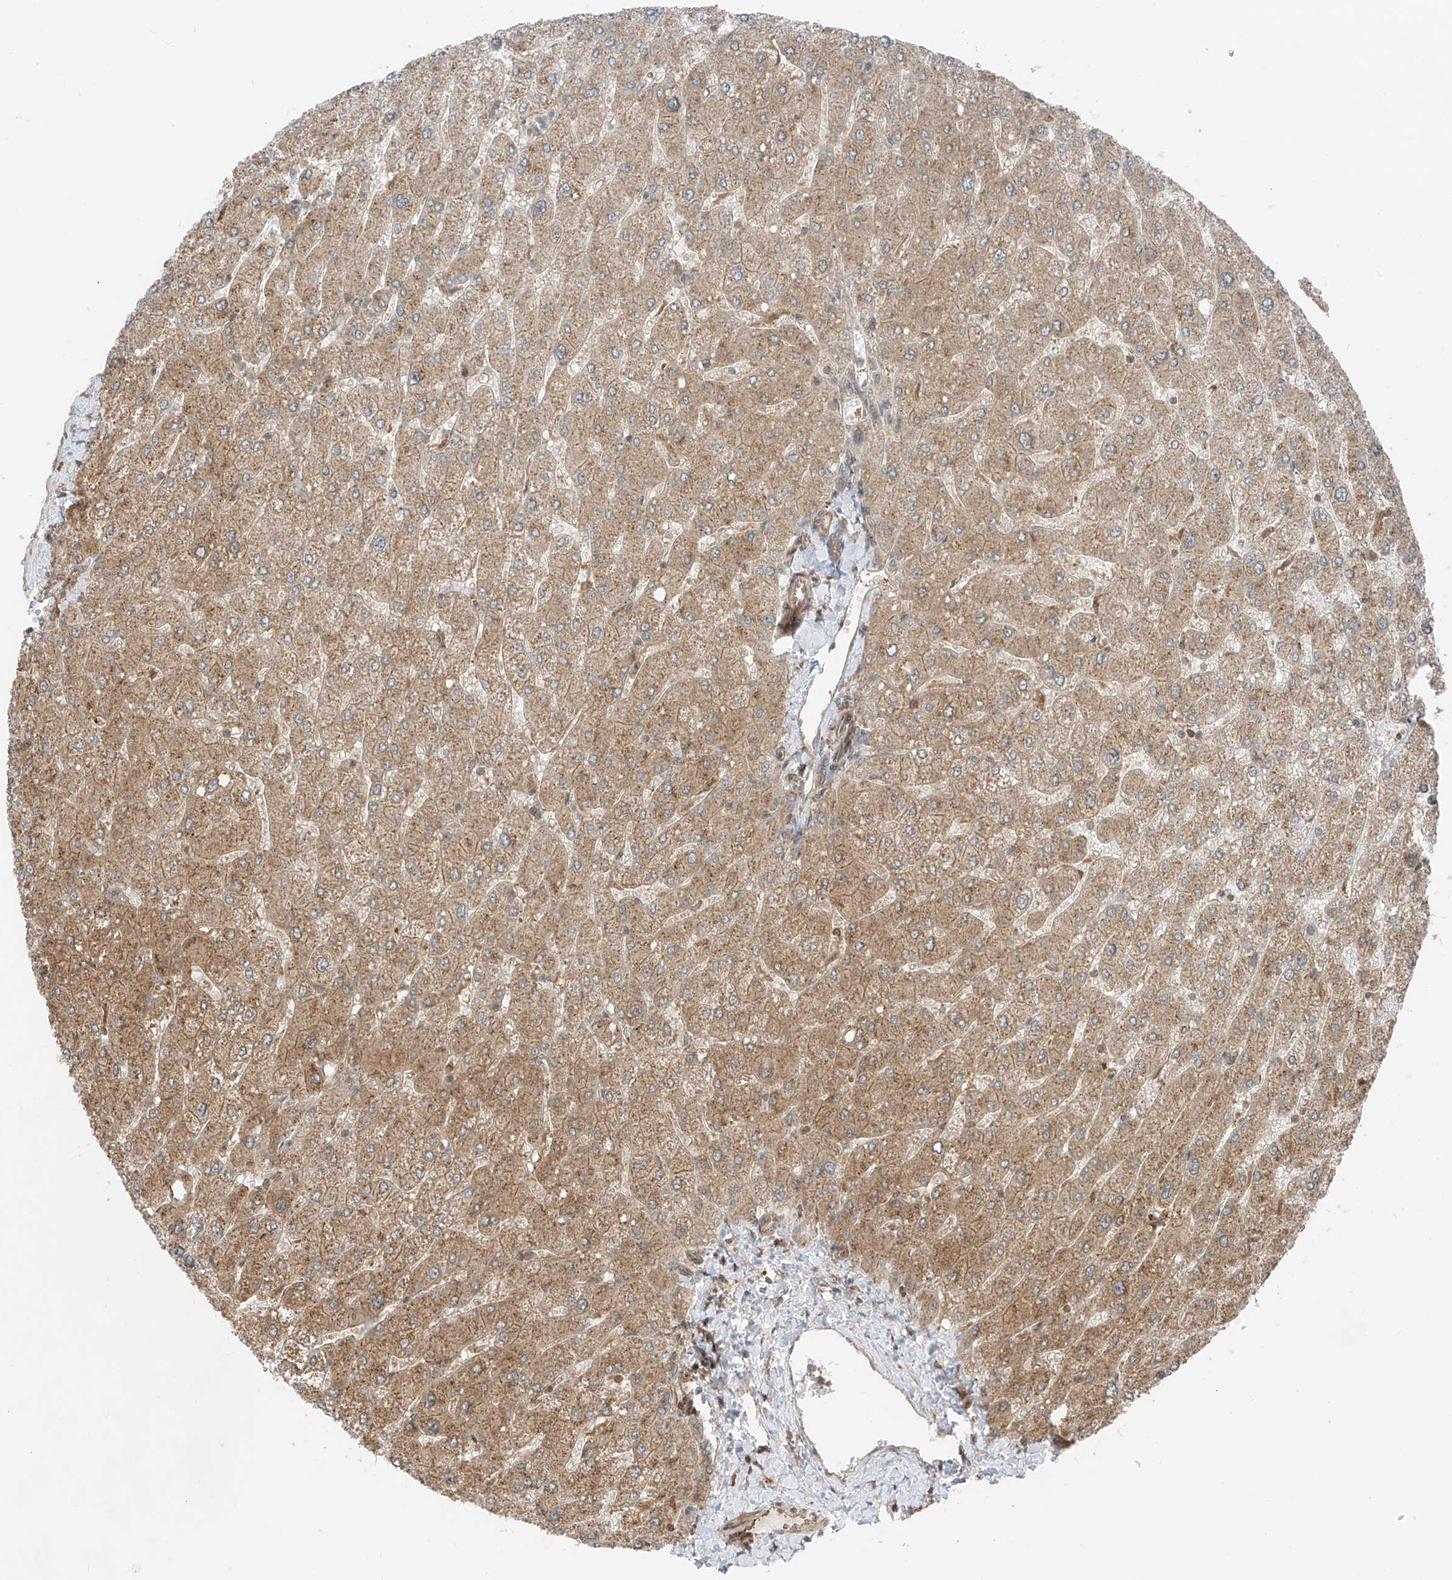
{"staining": {"intensity": "moderate", "quantity": ">75%", "location": "cytoplasmic/membranous"}, "tissue": "liver", "cell_type": "Cholangiocytes", "image_type": "normal", "snomed": [{"axis": "morphology", "description": "Normal tissue, NOS"}, {"axis": "topography", "description": "Liver"}], "caption": "Moderate cytoplasmic/membranous positivity for a protein is present in approximately >75% of cholangiocytes of normal liver using immunohistochemistry.", "gene": "USP48", "patient": {"sex": "male", "age": 55}}